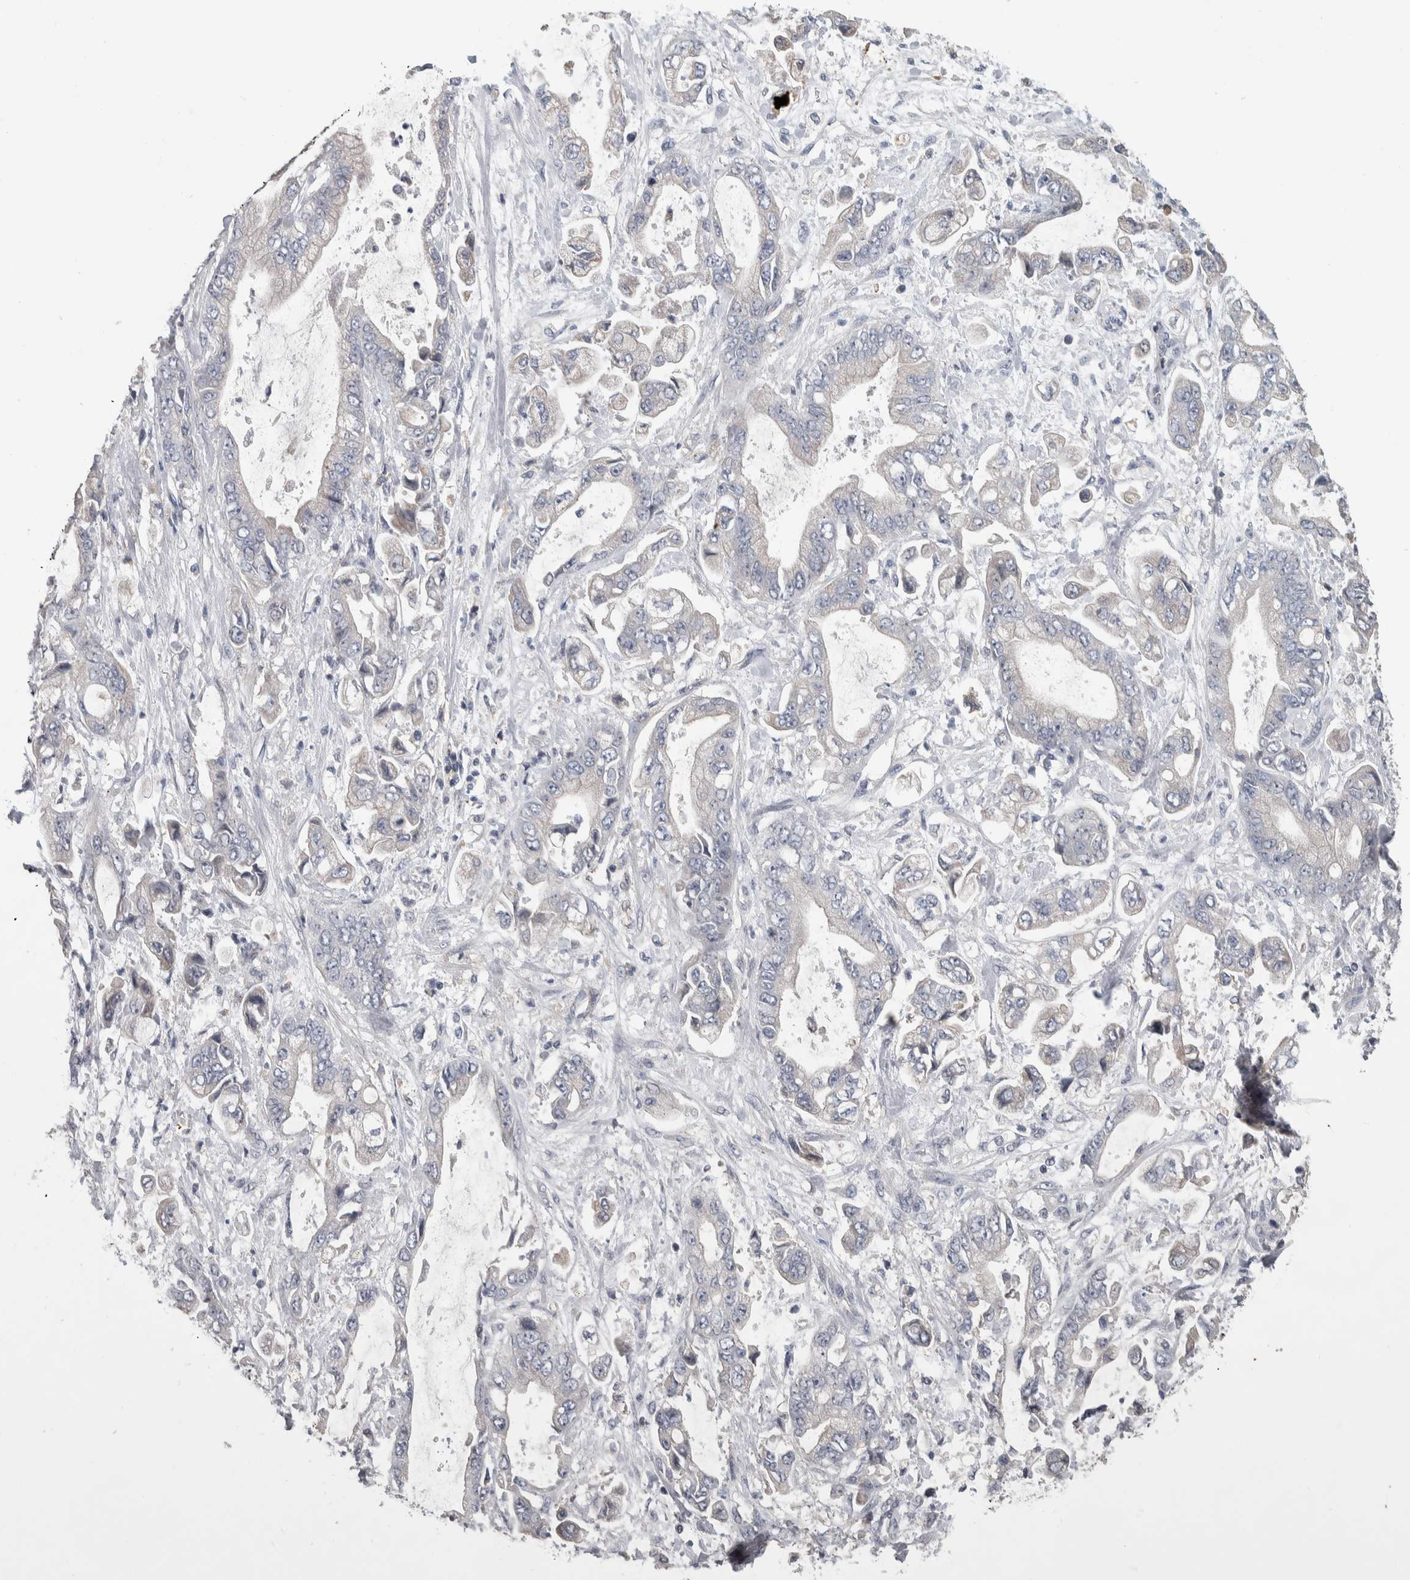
{"staining": {"intensity": "negative", "quantity": "none", "location": "none"}, "tissue": "stomach cancer", "cell_type": "Tumor cells", "image_type": "cancer", "snomed": [{"axis": "morphology", "description": "Normal tissue, NOS"}, {"axis": "morphology", "description": "Adenocarcinoma, NOS"}, {"axis": "topography", "description": "Stomach"}], "caption": "Image shows no significant protein expression in tumor cells of stomach cancer.", "gene": "FAM83G", "patient": {"sex": "male", "age": 62}}